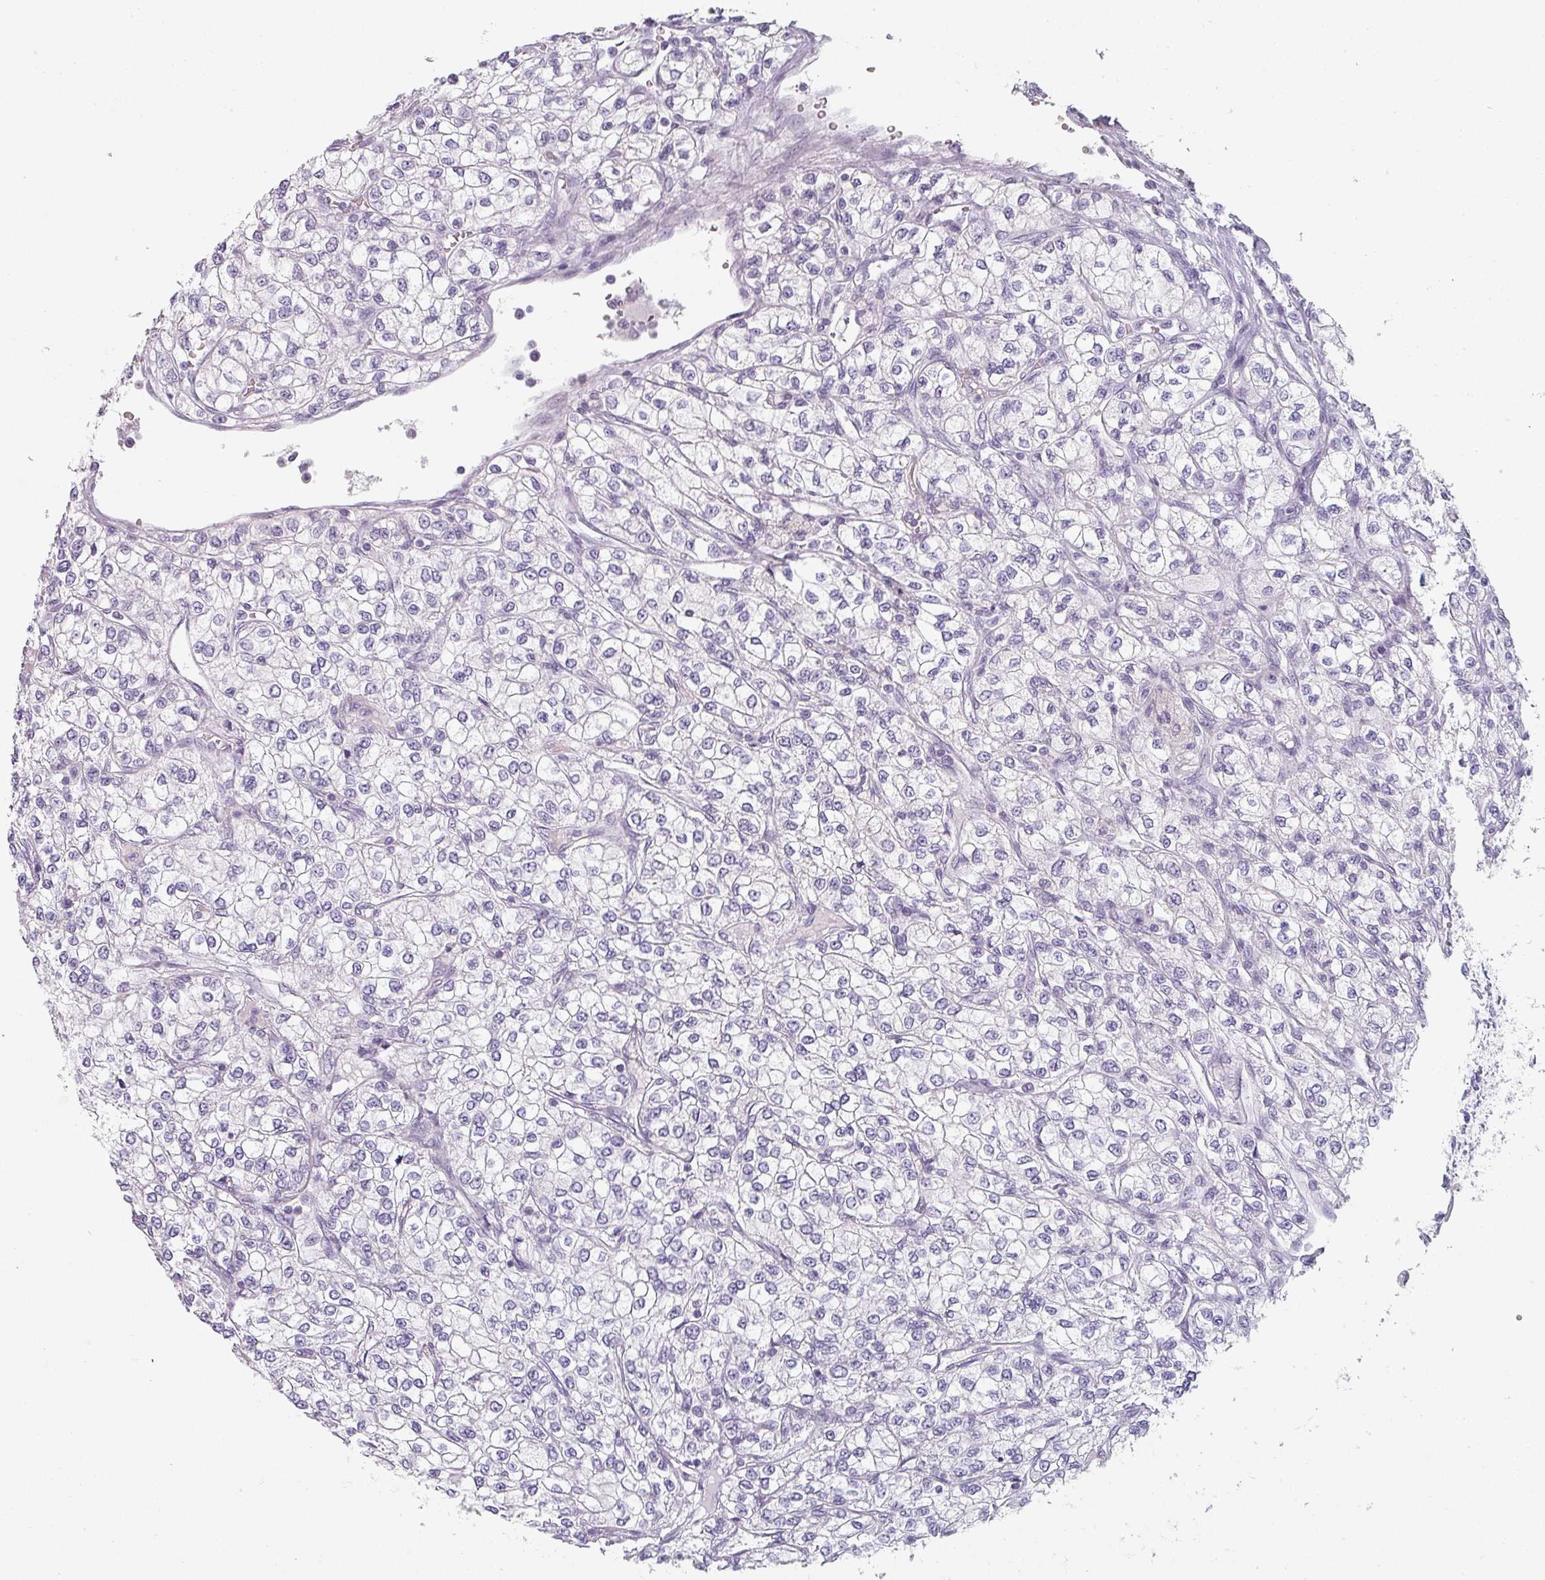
{"staining": {"intensity": "negative", "quantity": "none", "location": "none"}, "tissue": "renal cancer", "cell_type": "Tumor cells", "image_type": "cancer", "snomed": [{"axis": "morphology", "description": "Adenocarcinoma, NOS"}, {"axis": "topography", "description": "Kidney"}], "caption": "Renal cancer stained for a protein using immunohistochemistry reveals no expression tumor cells.", "gene": "SFTPA1", "patient": {"sex": "male", "age": 80}}